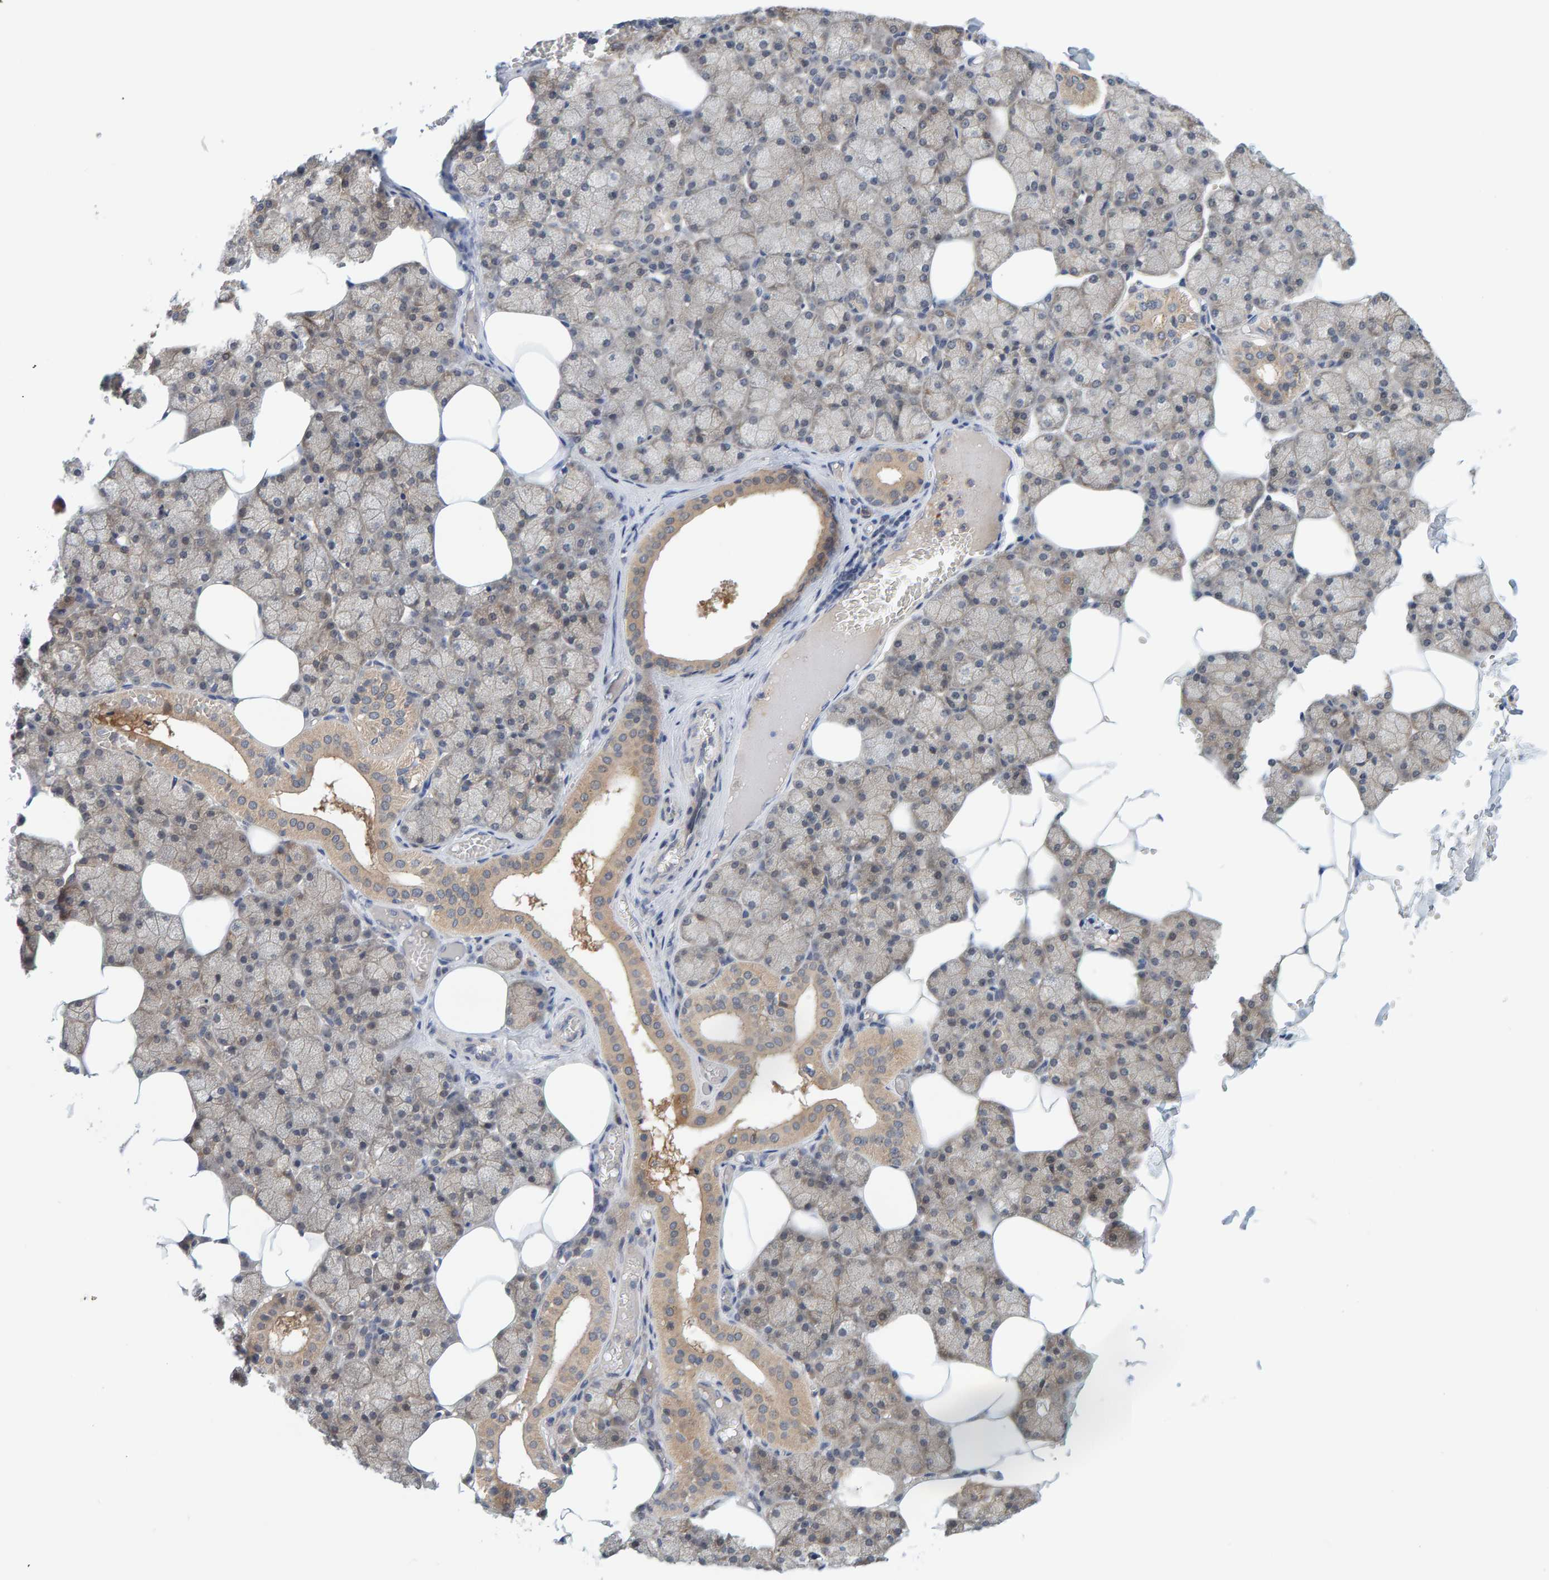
{"staining": {"intensity": "weak", "quantity": "25%-75%", "location": "cytoplasmic/membranous"}, "tissue": "salivary gland", "cell_type": "Glandular cells", "image_type": "normal", "snomed": [{"axis": "morphology", "description": "Normal tissue, NOS"}, {"axis": "topography", "description": "Salivary gland"}], "caption": "A micrograph of human salivary gland stained for a protein reveals weak cytoplasmic/membranous brown staining in glandular cells.", "gene": "TATDN1", "patient": {"sex": "male", "age": 62}}